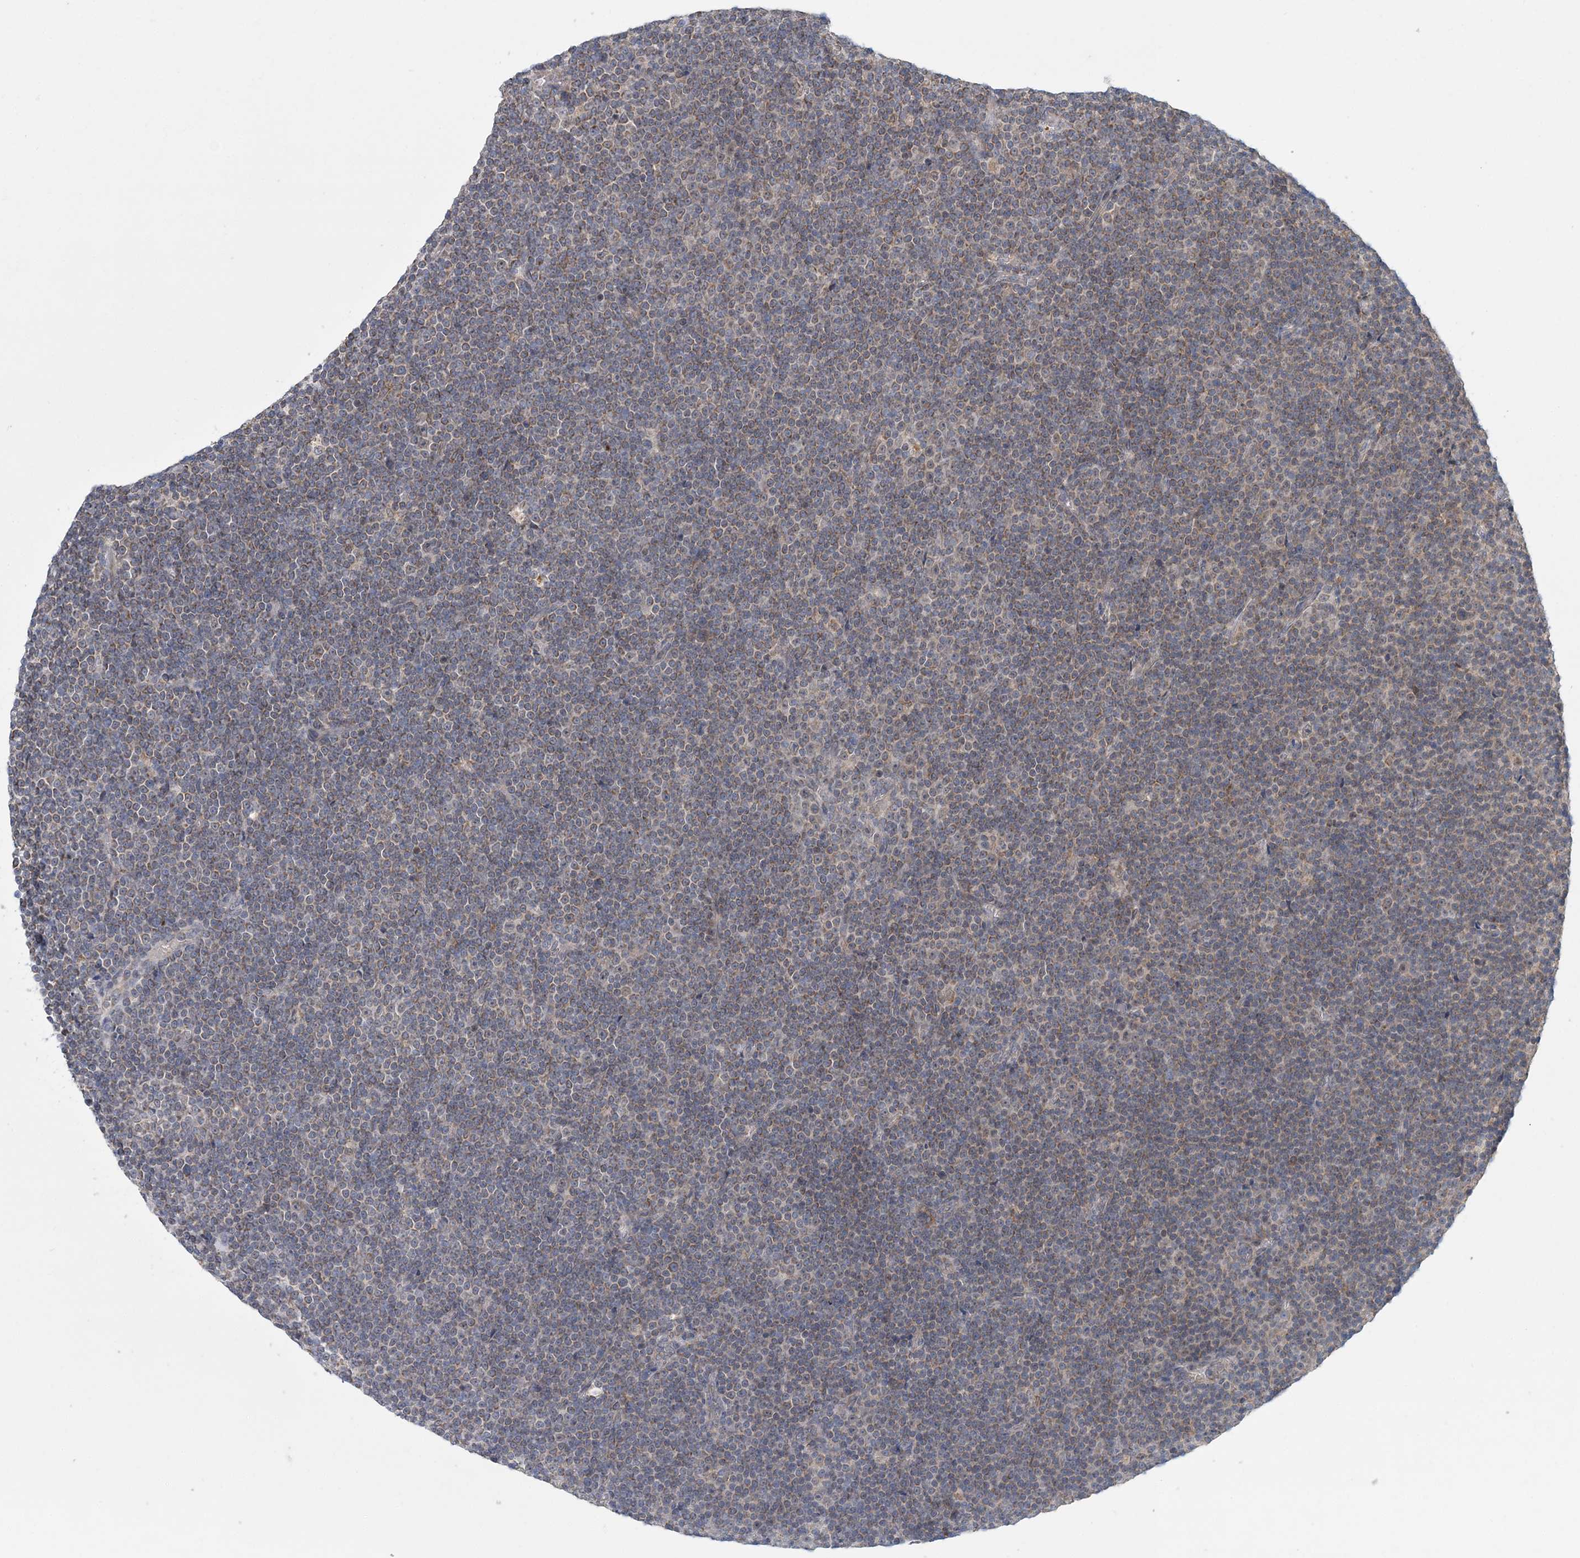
{"staining": {"intensity": "weak", "quantity": "<25%", "location": "cytoplasmic/membranous"}, "tissue": "lymphoma", "cell_type": "Tumor cells", "image_type": "cancer", "snomed": [{"axis": "morphology", "description": "Malignant lymphoma, non-Hodgkin's type, Low grade"}, {"axis": "topography", "description": "Lymph node"}], "caption": "Tumor cells show no significant protein positivity in low-grade malignant lymphoma, non-Hodgkin's type.", "gene": "PCYOX1L", "patient": {"sex": "female", "age": 67}}